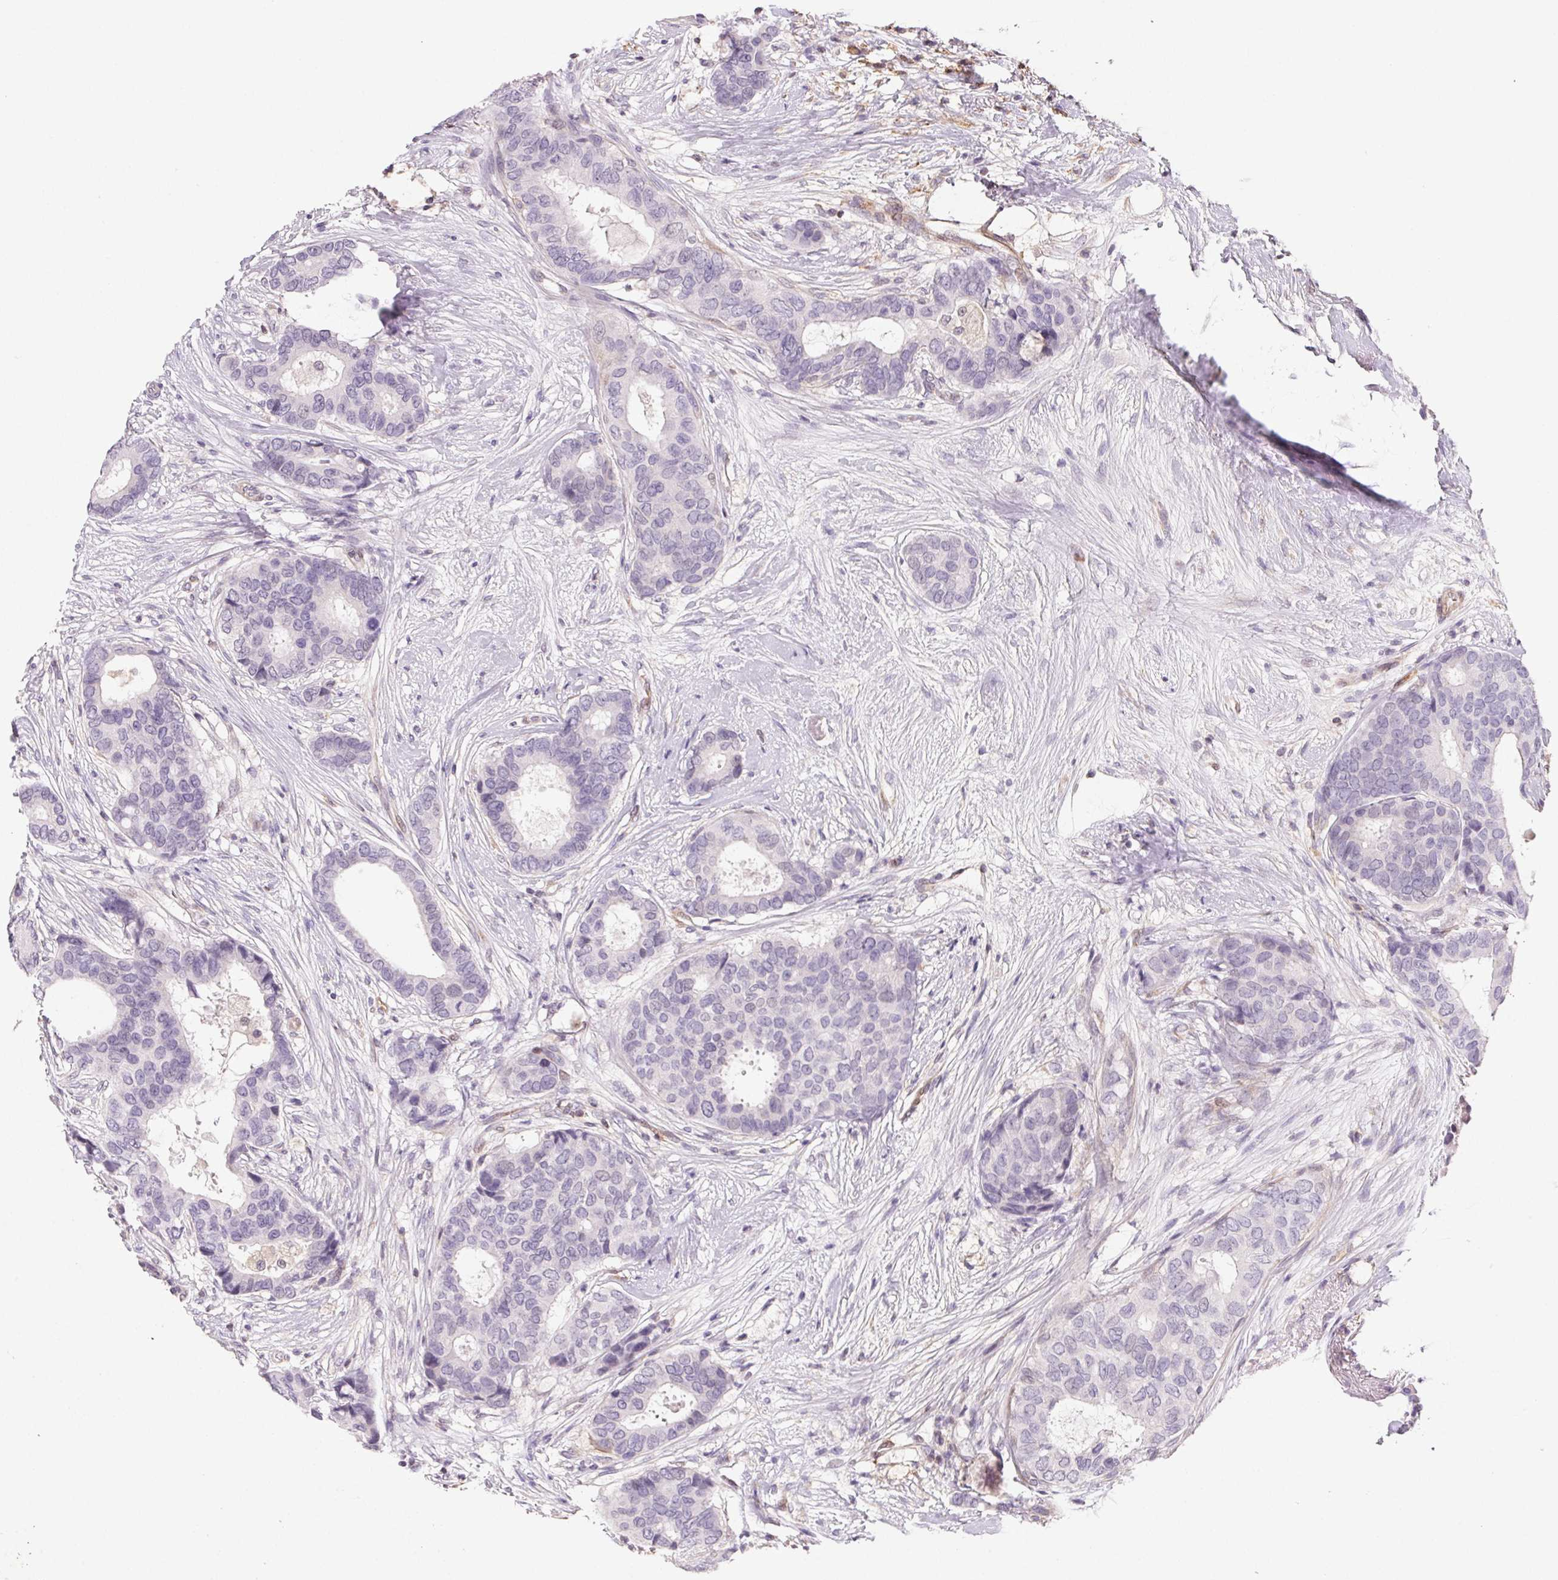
{"staining": {"intensity": "negative", "quantity": "none", "location": "none"}, "tissue": "breast cancer", "cell_type": "Tumor cells", "image_type": "cancer", "snomed": [{"axis": "morphology", "description": "Duct carcinoma"}, {"axis": "topography", "description": "Breast"}], "caption": "DAB immunohistochemical staining of human breast cancer exhibits no significant positivity in tumor cells.", "gene": "GBP1", "patient": {"sex": "female", "age": 75}}